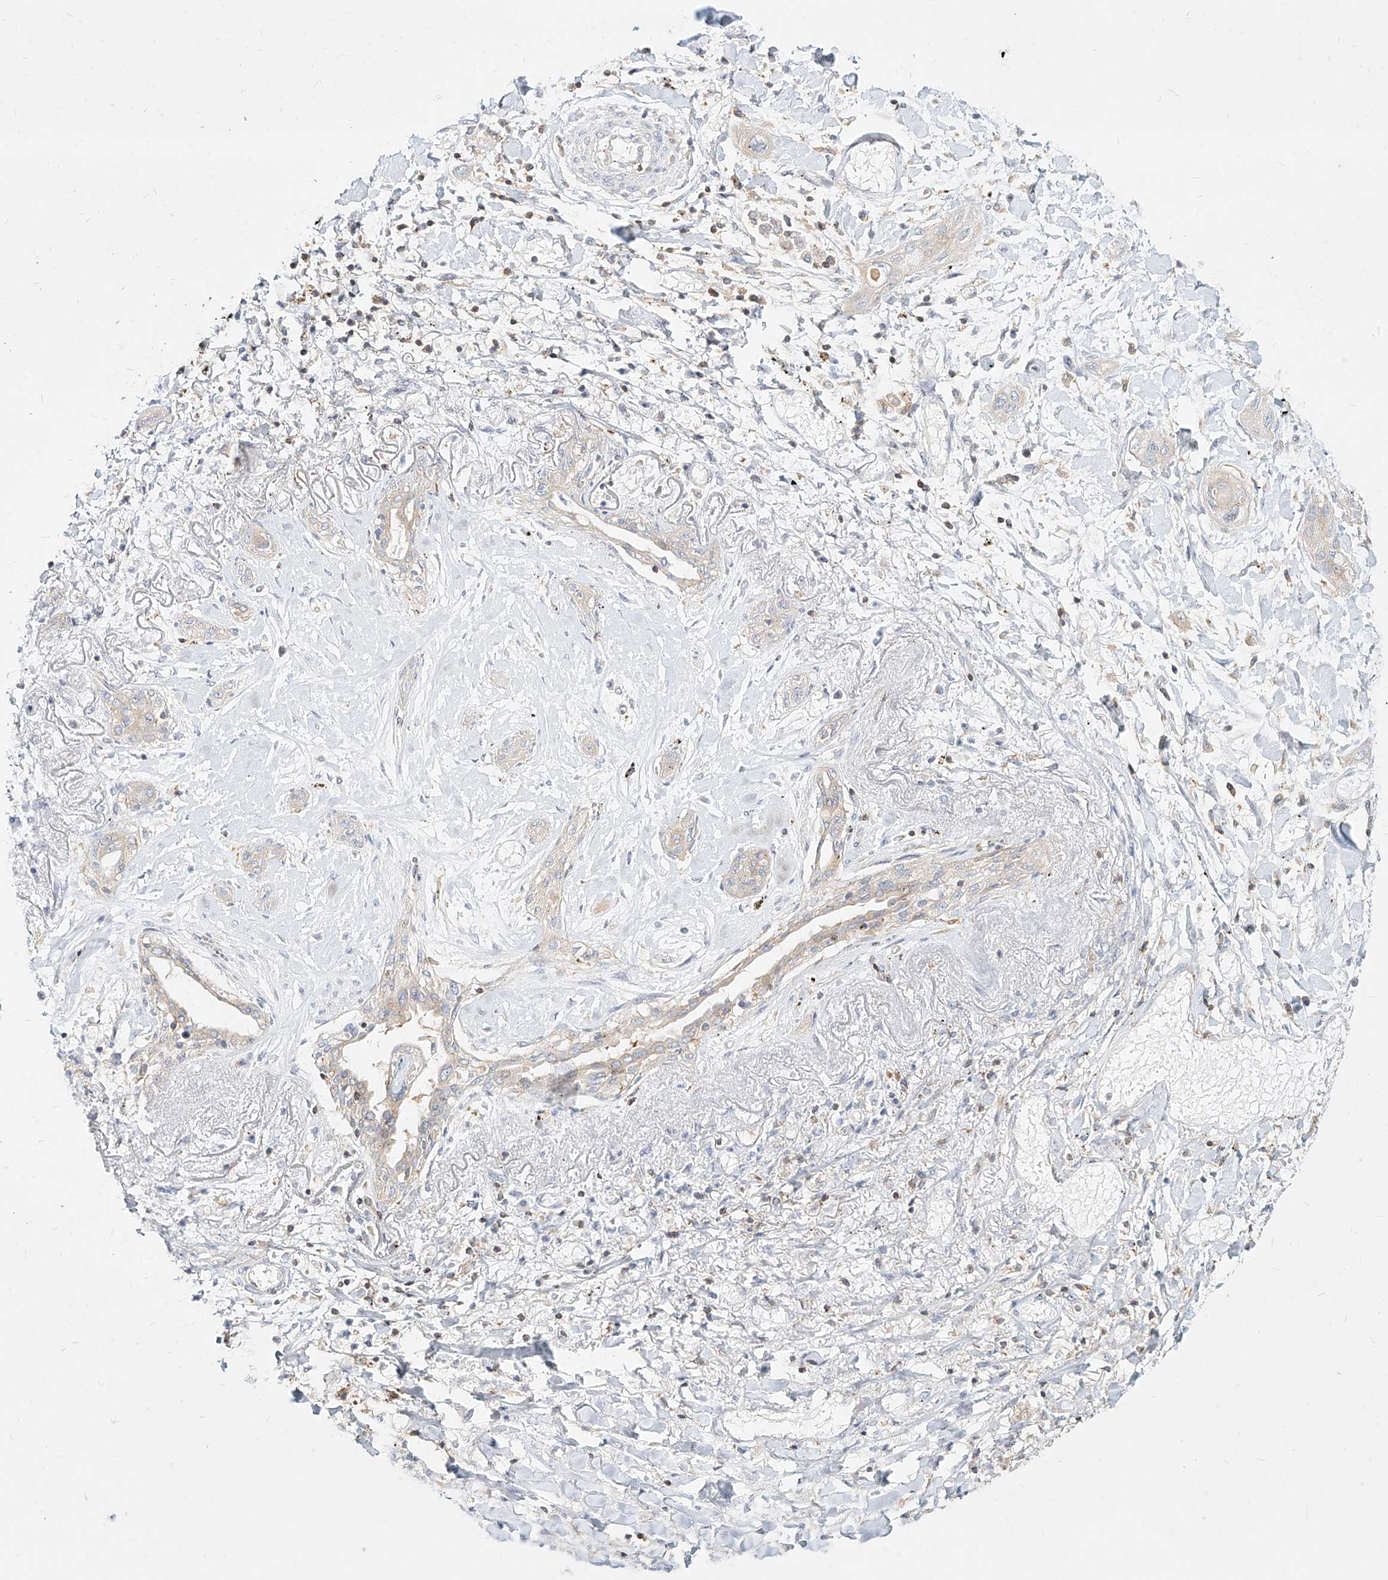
{"staining": {"intensity": "negative", "quantity": "none", "location": "none"}, "tissue": "lung cancer", "cell_type": "Tumor cells", "image_type": "cancer", "snomed": [{"axis": "morphology", "description": "Squamous cell carcinoma, NOS"}, {"axis": "topography", "description": "Lung"}], "caption": "An immunohistochemistry (IHC) photomicrograph of lung cancer (squamous cell carcinoma) is shown. There is no staining in tumor cells of lung cancer (squamous cell carcinoma).", "gene": "SLC2A12", "patient": {"sex": "female", "age": 47}}